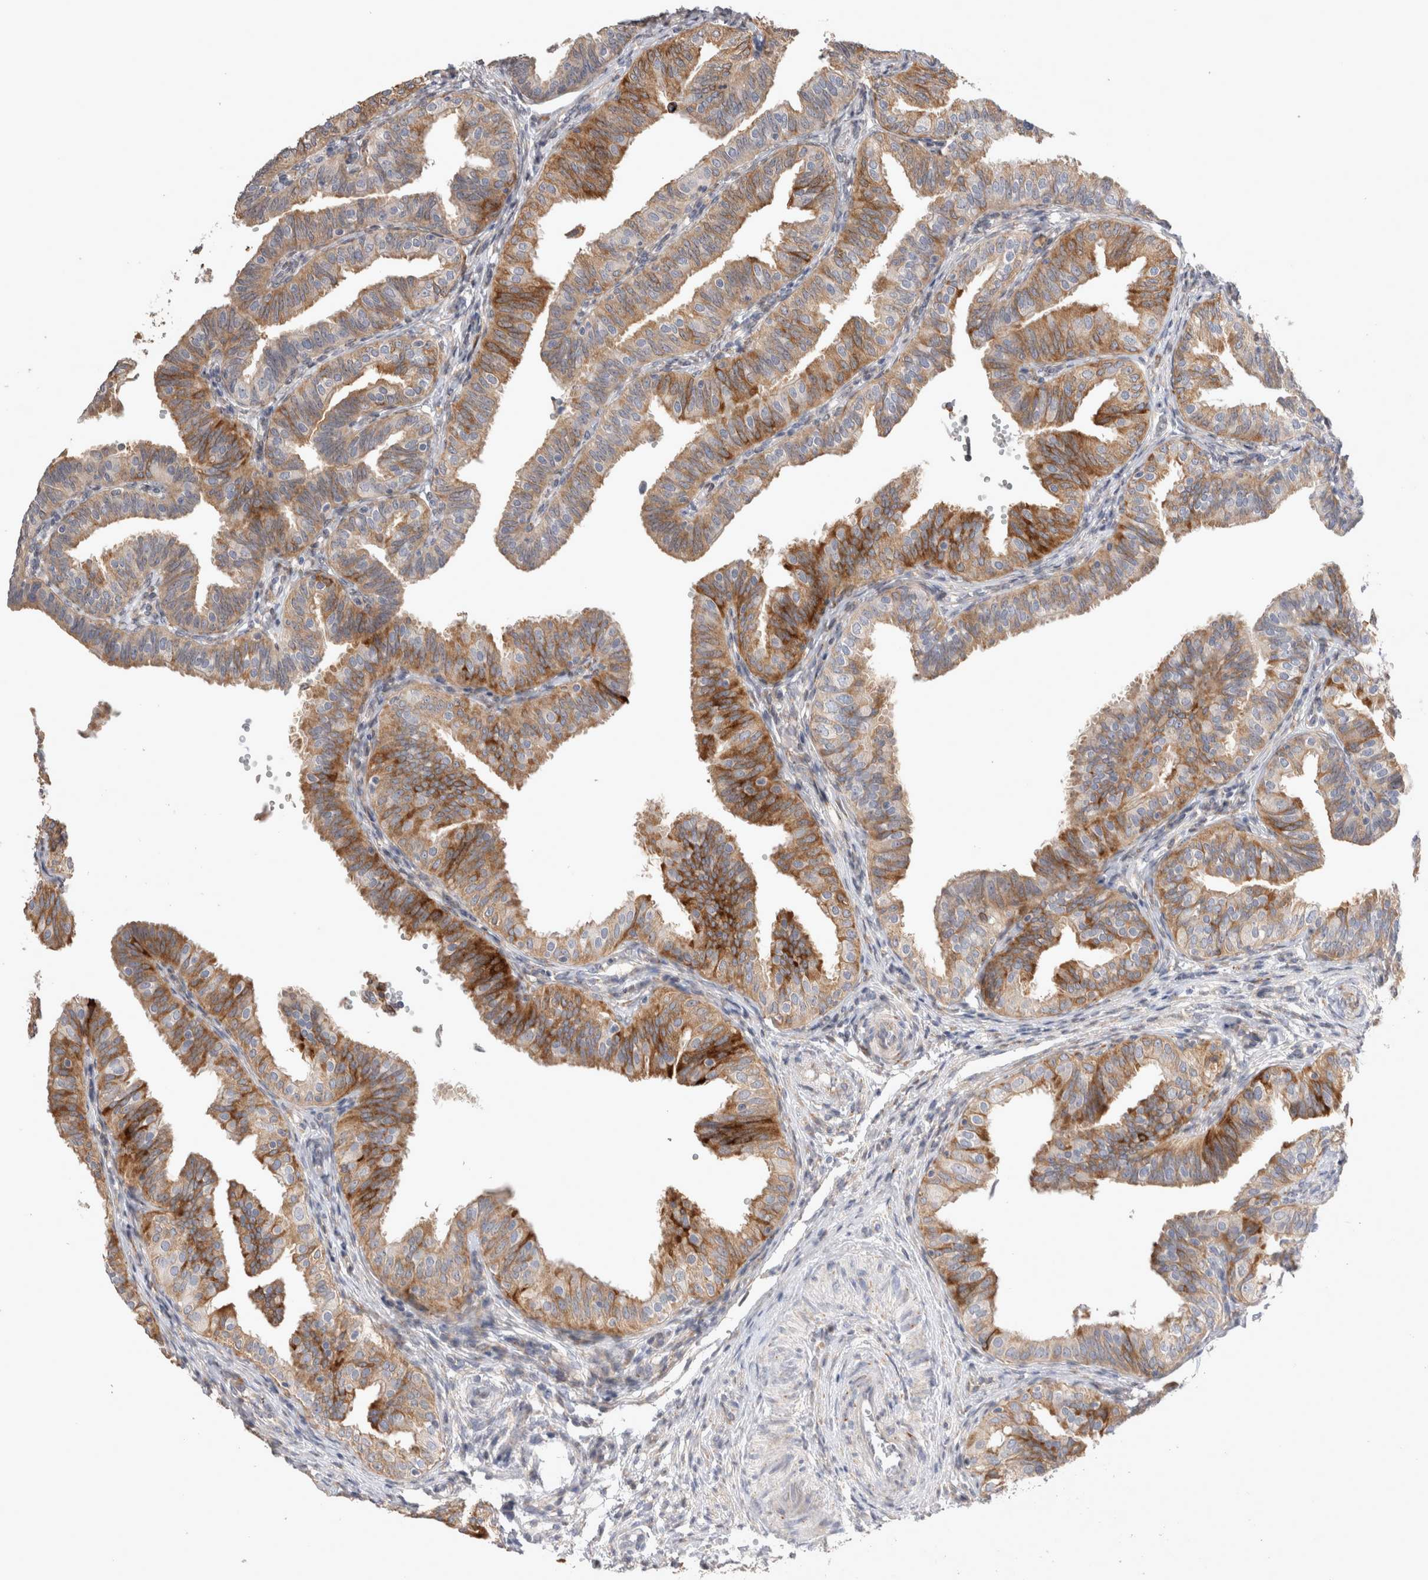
{"staining": {"intensity": "moderate", "quantity": ">75%", "location": "cytoplasmic/membranous"}, "tissue": "fallopian tube", "cell_type": "Glandular cells", "image_type": "normal", "snomed": [{"axis": "morphology", "description": "Normal tissue, NOS"}, {"axis": "topography", "description": "Fallopian tube"}], "caption": "Moderate cytoplasmic/membranous staining for a protein is appreciated in about >75% of glandular cells of benign fallopian tube using immunohistochemistry (IHC).", "gene": "TRMT9B", "patient": {"sex": "female", "age": 35}}